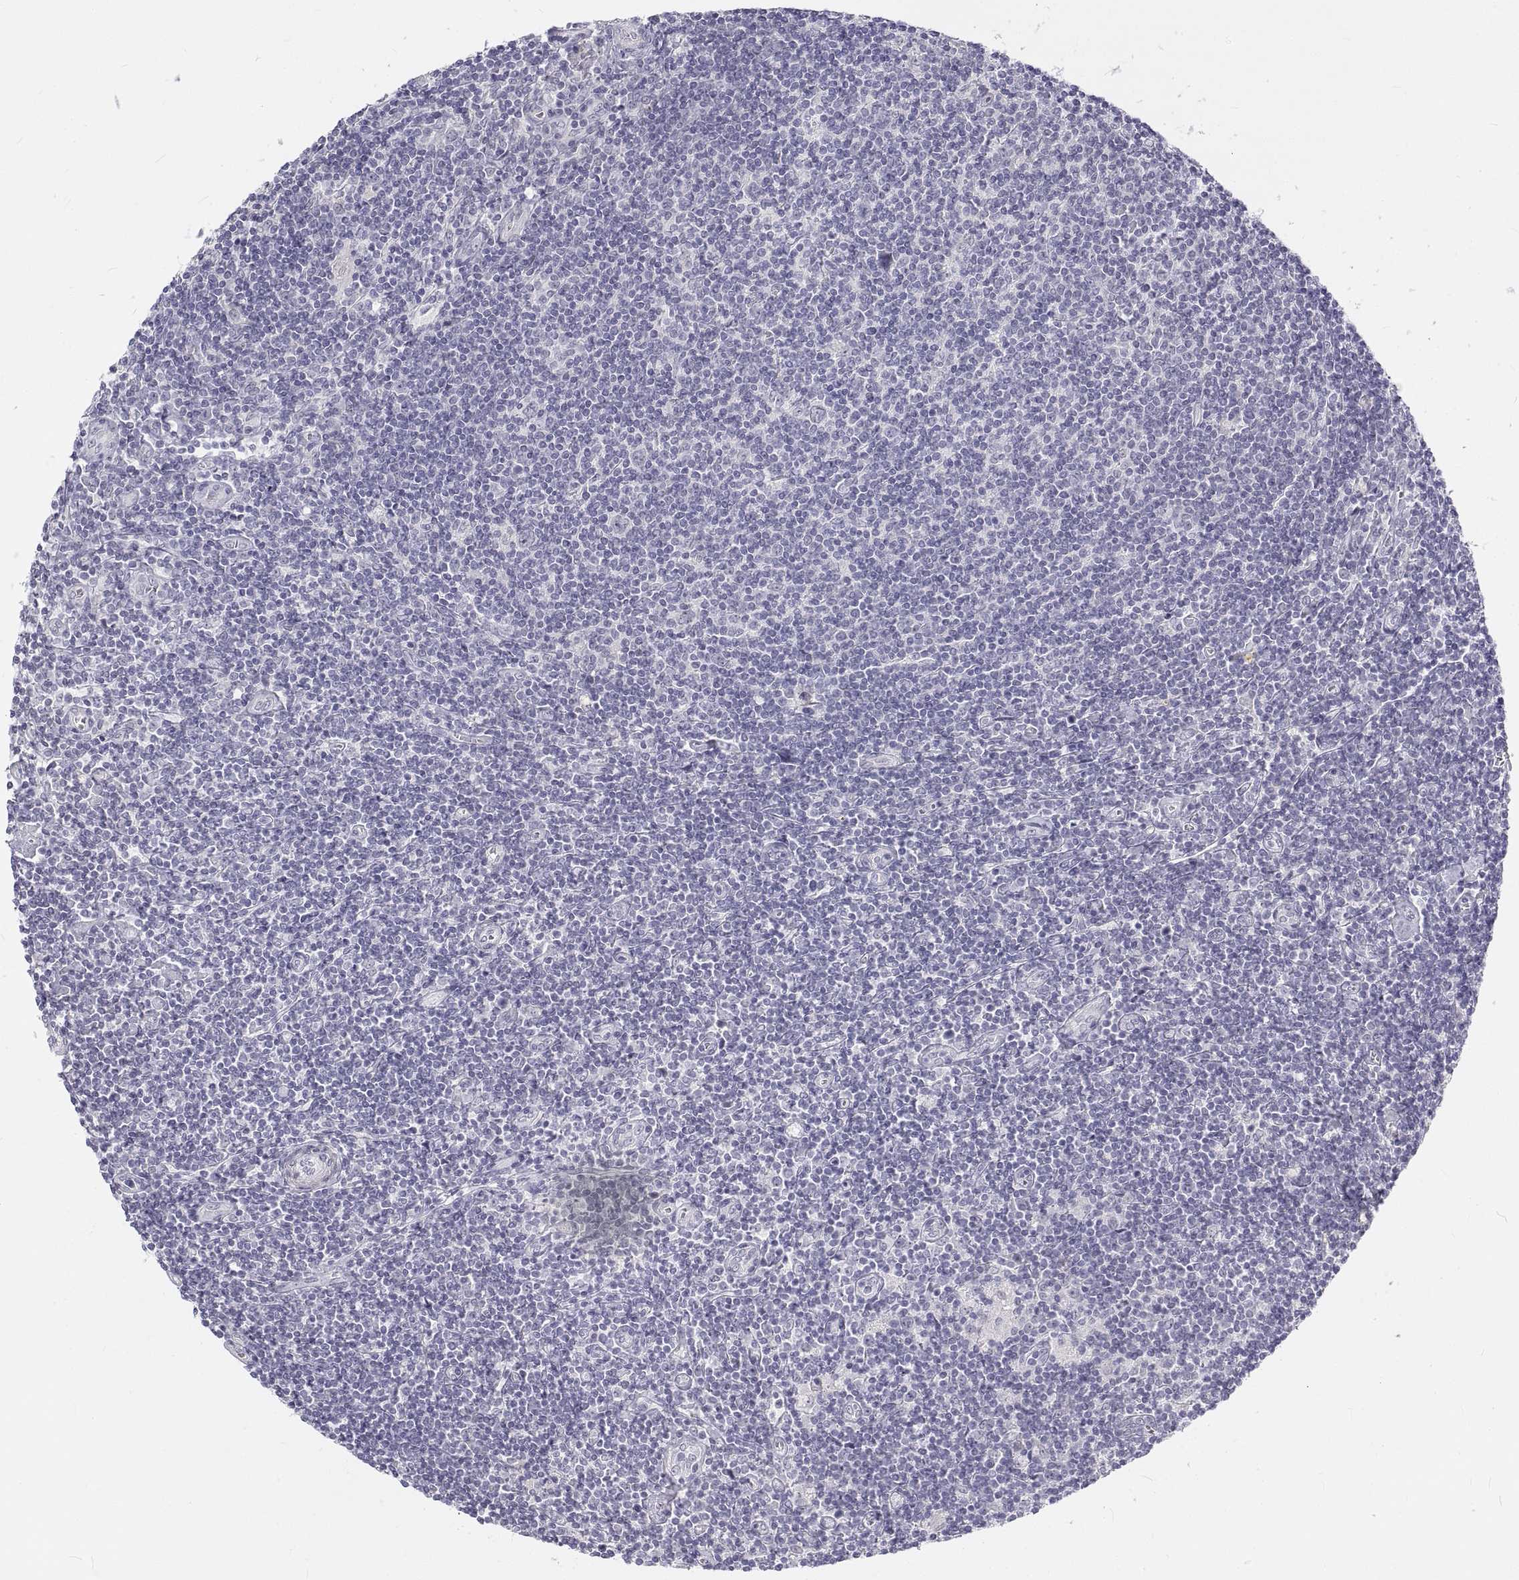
{"staining": {"intensity": "negative", "quantity": "none", "location": "none"}, "tissue": "lymphoma", "cell_type": "Tumor cells", "image_type": "cancer", "snomed": [{"axis": "morphology", "description": "Hodgkin's disease, NOS"}, {"axis": "topography", "description": "Lymph node"}], "caption": "Image shows no significant protein staining in tumor cells of Hodgkin's disease.", "gene": "ANO2", "patient": {"sex": "male", "age": 40}}